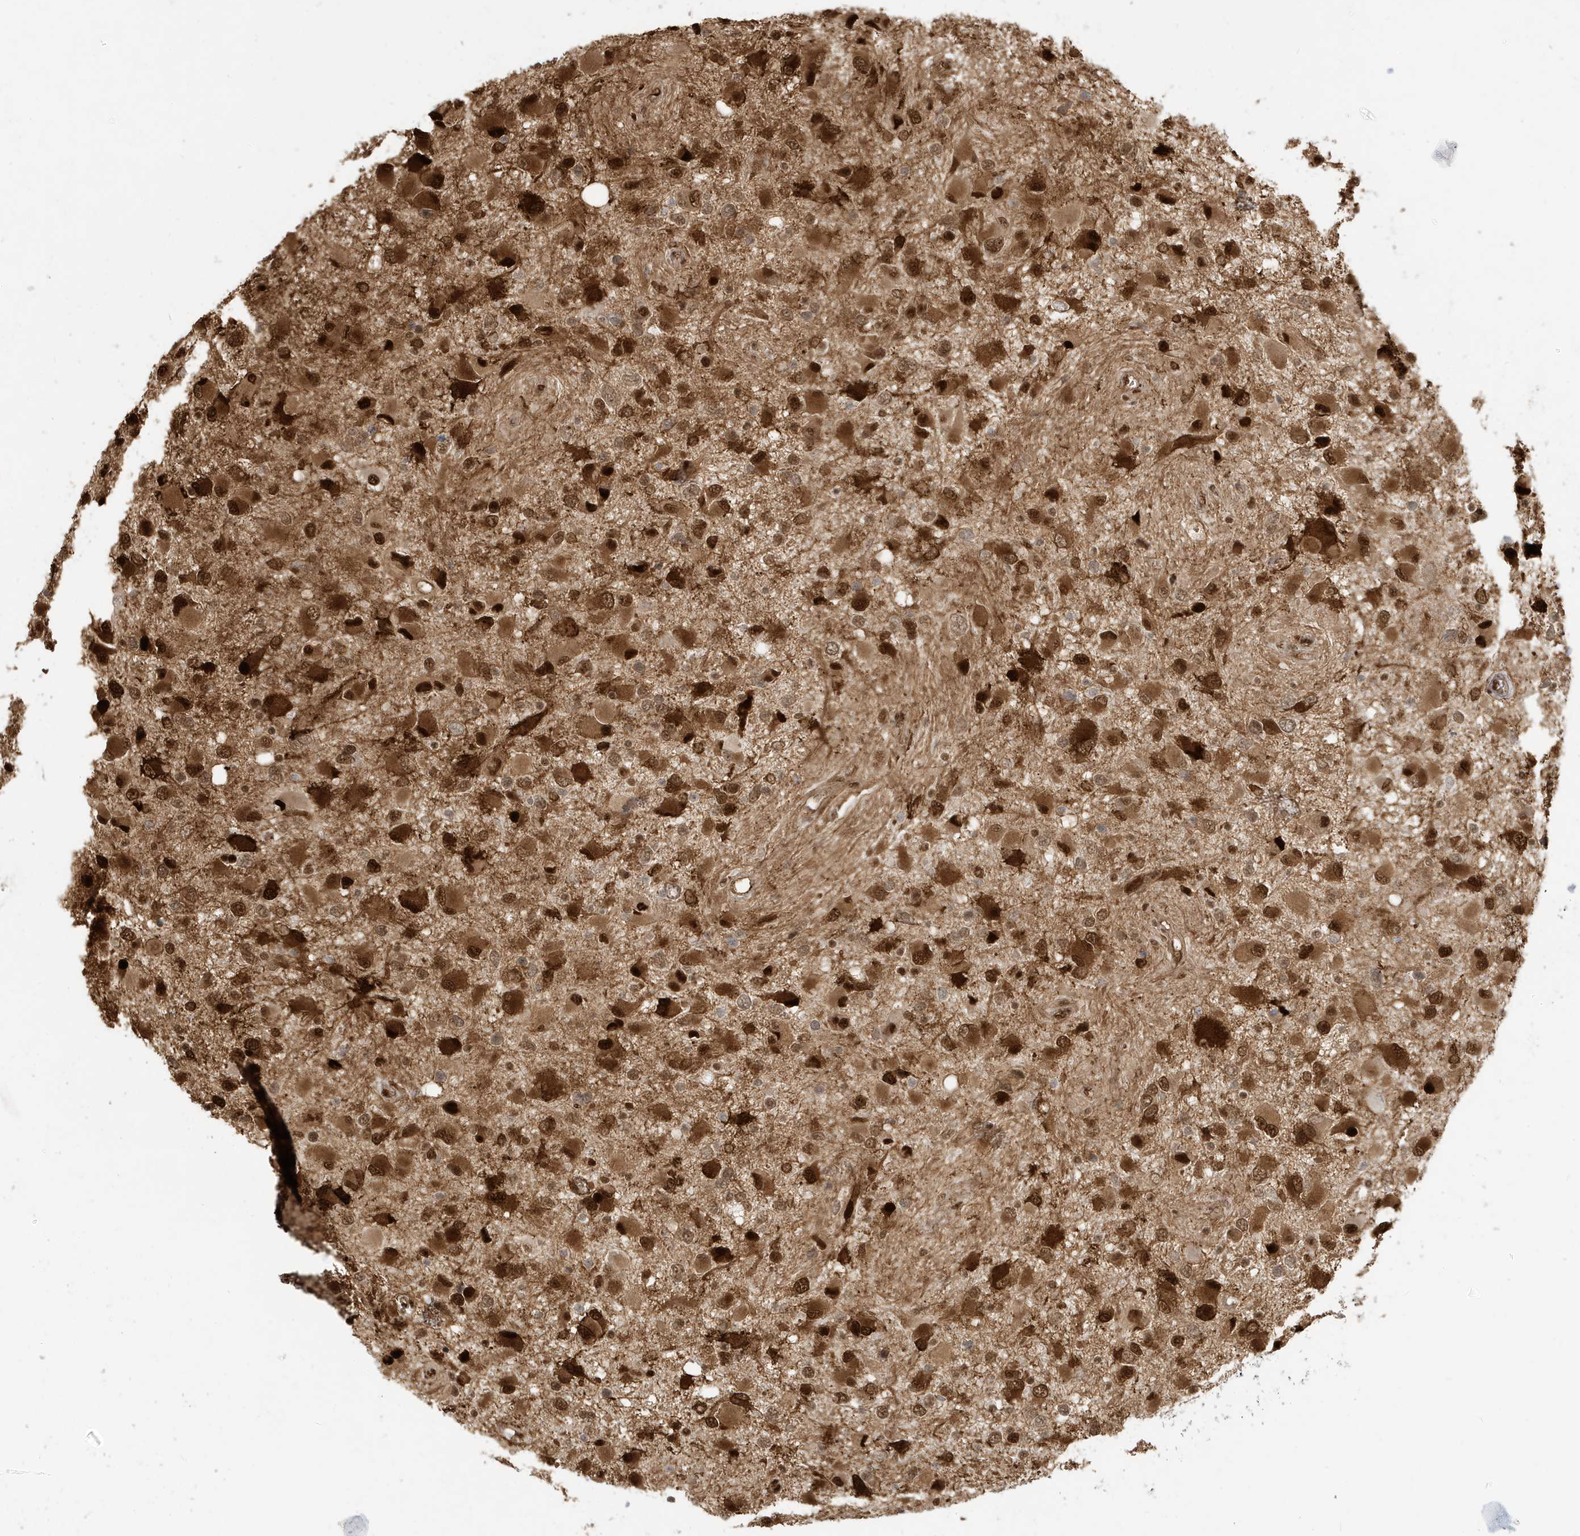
{"staining": {"intensity": "strong", "quantity": ">75%", "location": "cytoplasmic/membranous,nuclear"}, "tissue": "glioma", "cell_type": "Tumor cells", "image_type": "cancer", "snomed": [{"axis": "morphology", "description": "Glioma, malignant, High grade"}, {"axis": "topography", "description": "Brain"}], "caption": "Glioma tissue shows strong cytoplasmic/membranous and nuclear expression in about >75% of tumor cells, visualized by immunohistochemistry. (Brightfield microscopy of DAB IHC at high magnification).", "gene": "CKS2", "patient": {"sex": "male", "age": 53}}